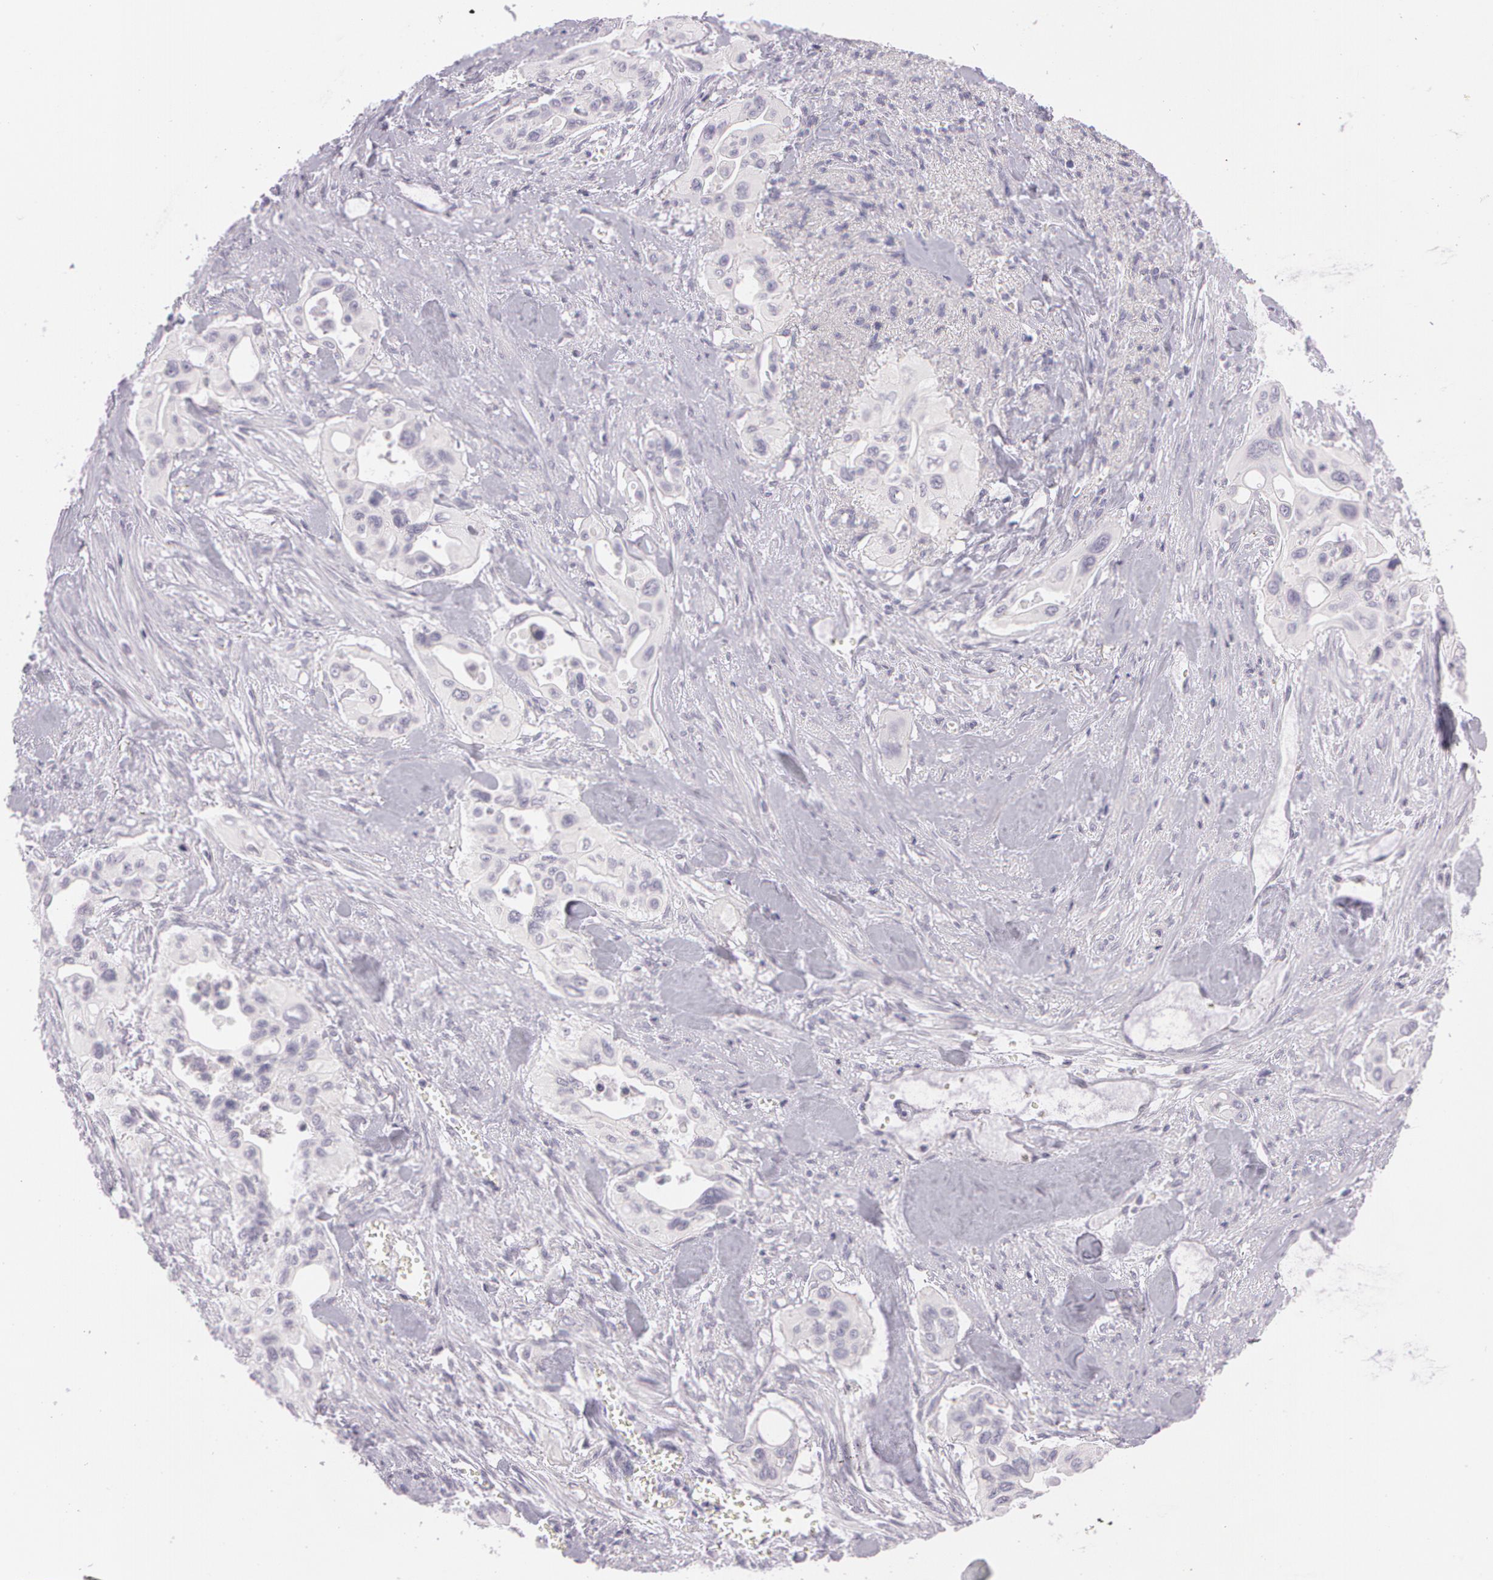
{"staining": {"intensity": "negative", "quantity": "none", "location": "none"}, "tissue": "pancreatic cancer", "cell_type": "Tumor cells", "image_type": "cancer", "snomed": [{"axis": "morphology", "description": "Adenocarcinoma, NOS"}, {"axis": "topography", "description": "Pancreas"}], "caption": "The histopathology image displays no staining of tumor cells in pancreatic cancer.", "gene": "OTC", "patient": {"sex": "male", "age": 77}}